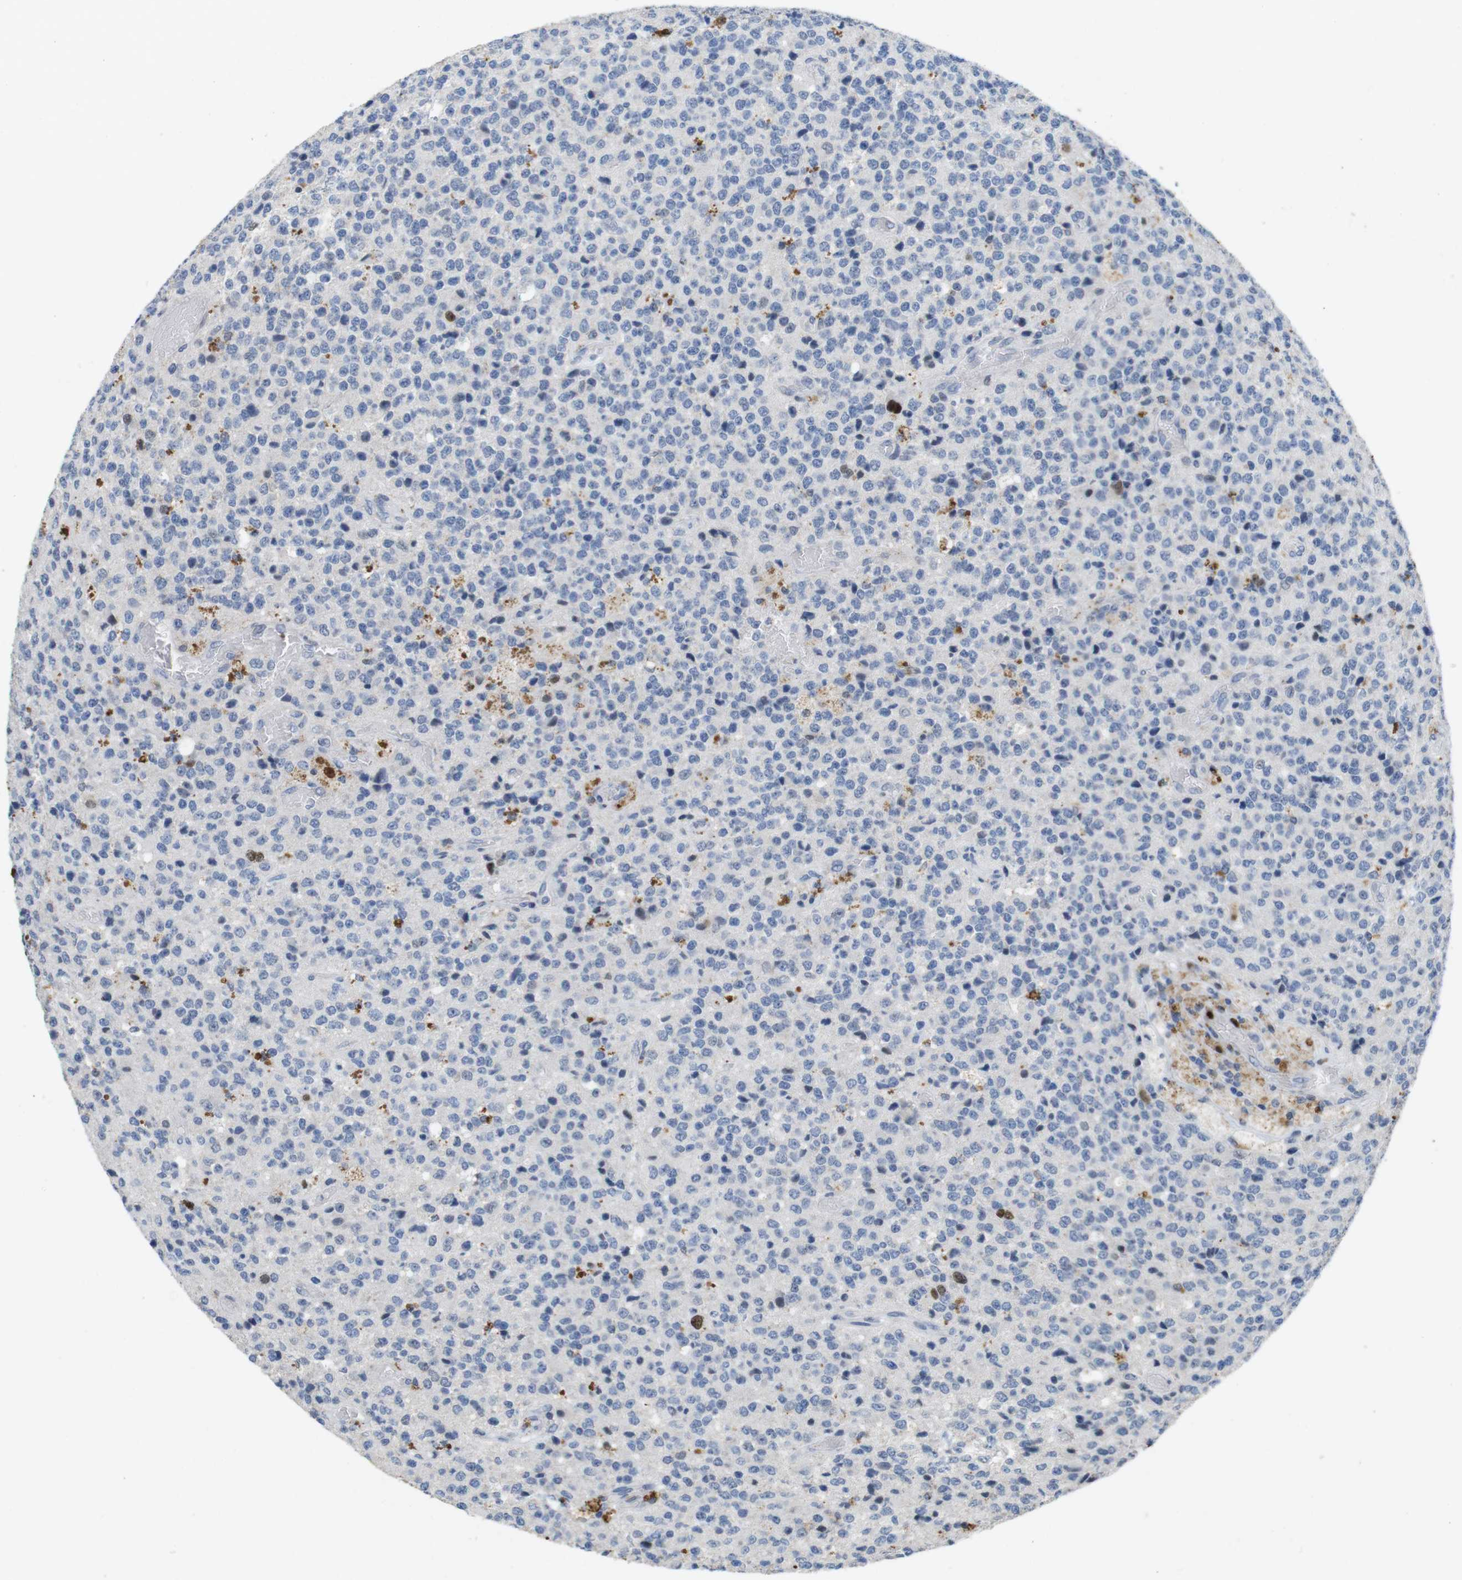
{"staining": {"intensity": "negative", "quantity": "none", "location": "none"}, "tissue": "glioma", "cell_type": "Tumor cells", "image_type": "cancer", "snomed": [{"axis": "morphology", "description": "Glioma, malignant, High grade"}, {"axis": "topography", "description": "pancreas cauda"}], "caption": "The image shows no staining of tumor cells in malignant glioma (high-grade). (DAB (3,3'-diaminobenzidine) immunohistochemistry (IHC) with hematoxylin counter stain).", "gene": "KPNA2", "patient": {"sex": "male", "age": 60}}